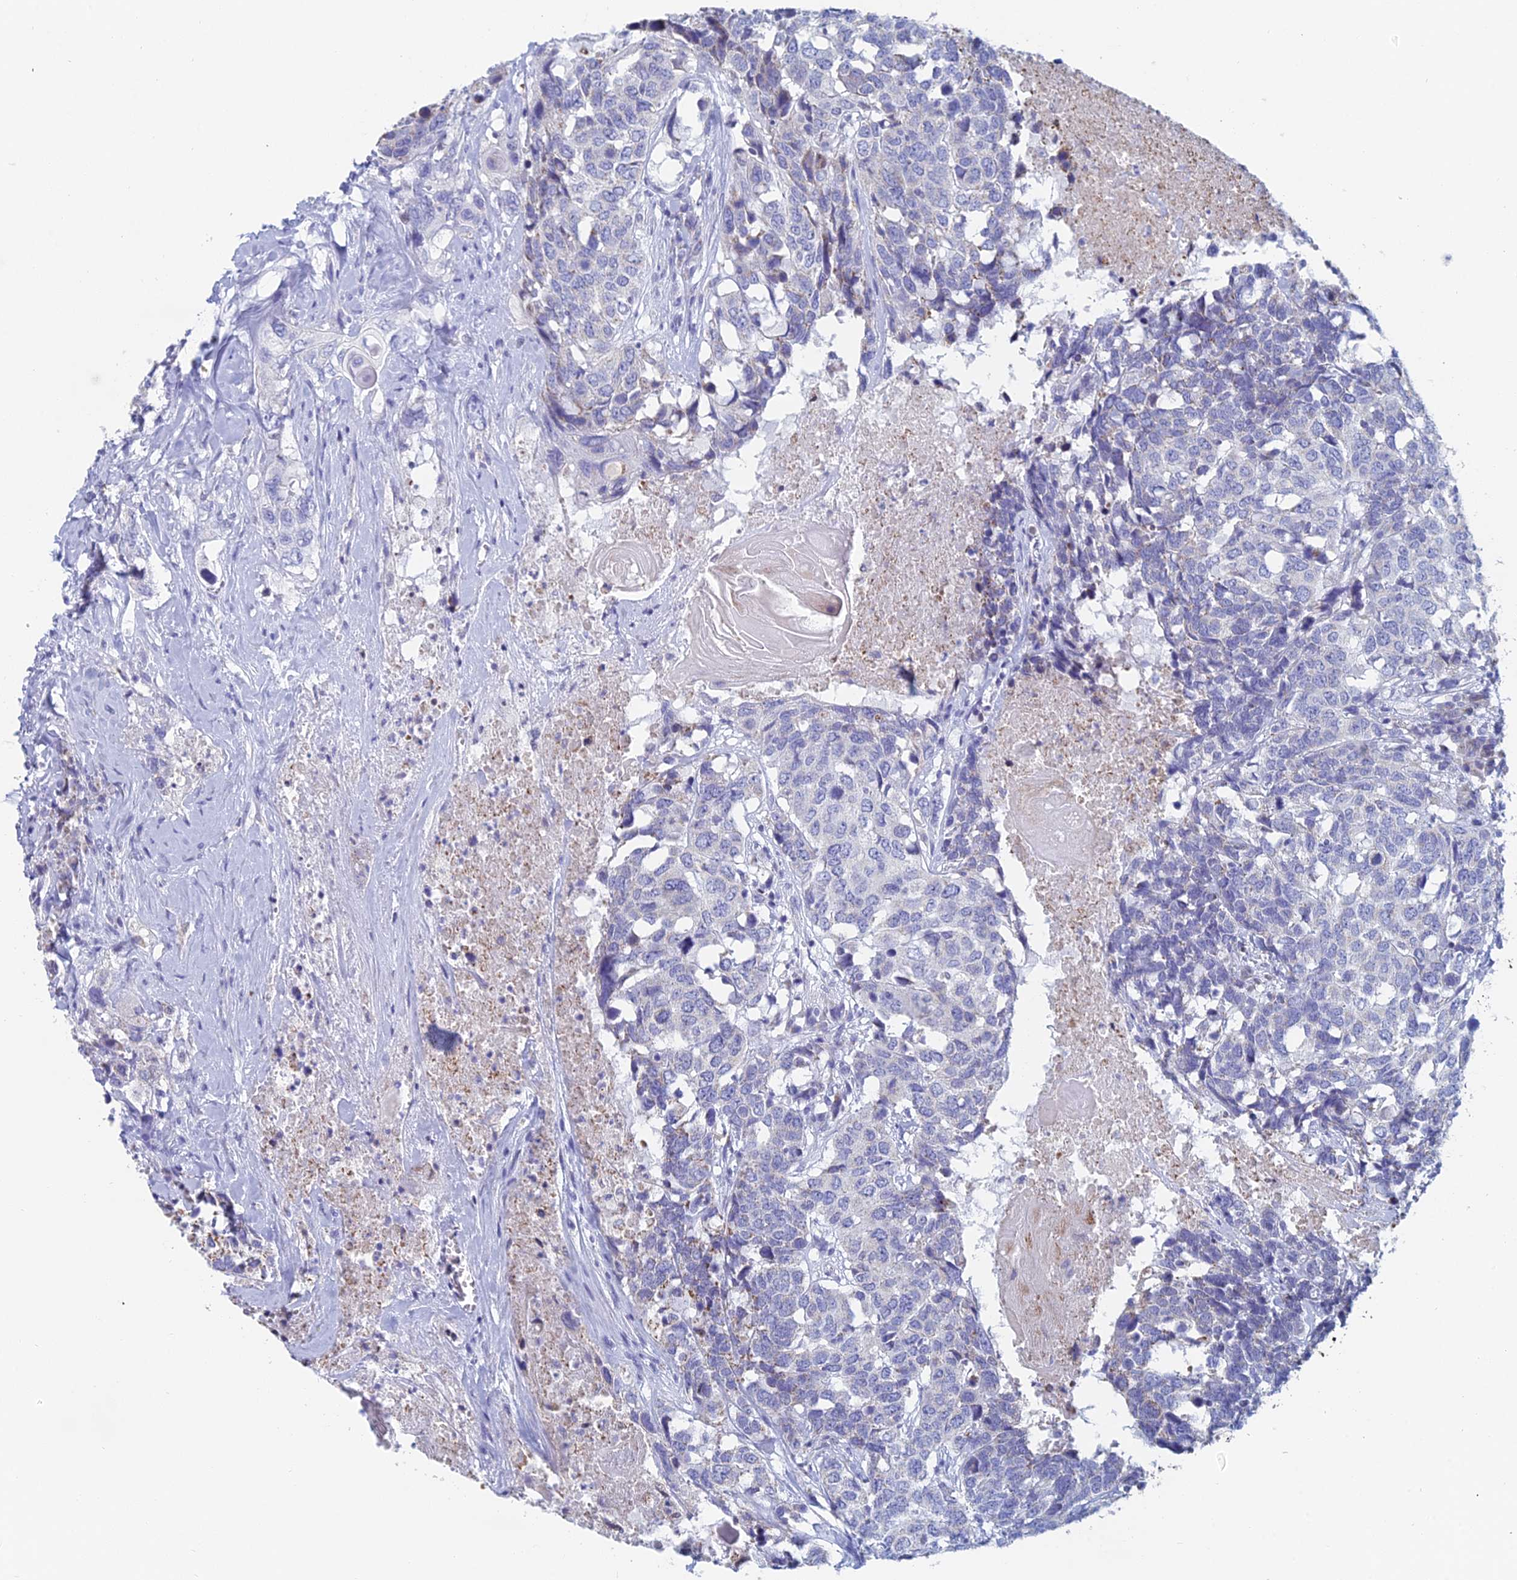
{"staining": {"intensity": "negative", "quantity": "none", "location": "none"}, "tissue": "head and neck cancer", "cell_type": "Tumor cells", "image_type": "cancer", "snomed": [{"axis": "morphology", "description": "Squamous cell carcinoma, NOS"}, {"axis": "topography", "description": "Head-Neck"}], "caption": "Head and neck cancer was stained to show a protein in brown. There is no significant positivity in tumor cells. The staining is performed using DAB (3,3'-diaminobenzidine) brown chromogen with nuclei counter-stained in using hematoxylin.", "gene": "ACSM1", "patient": {"sex": "male", "age": 66}}